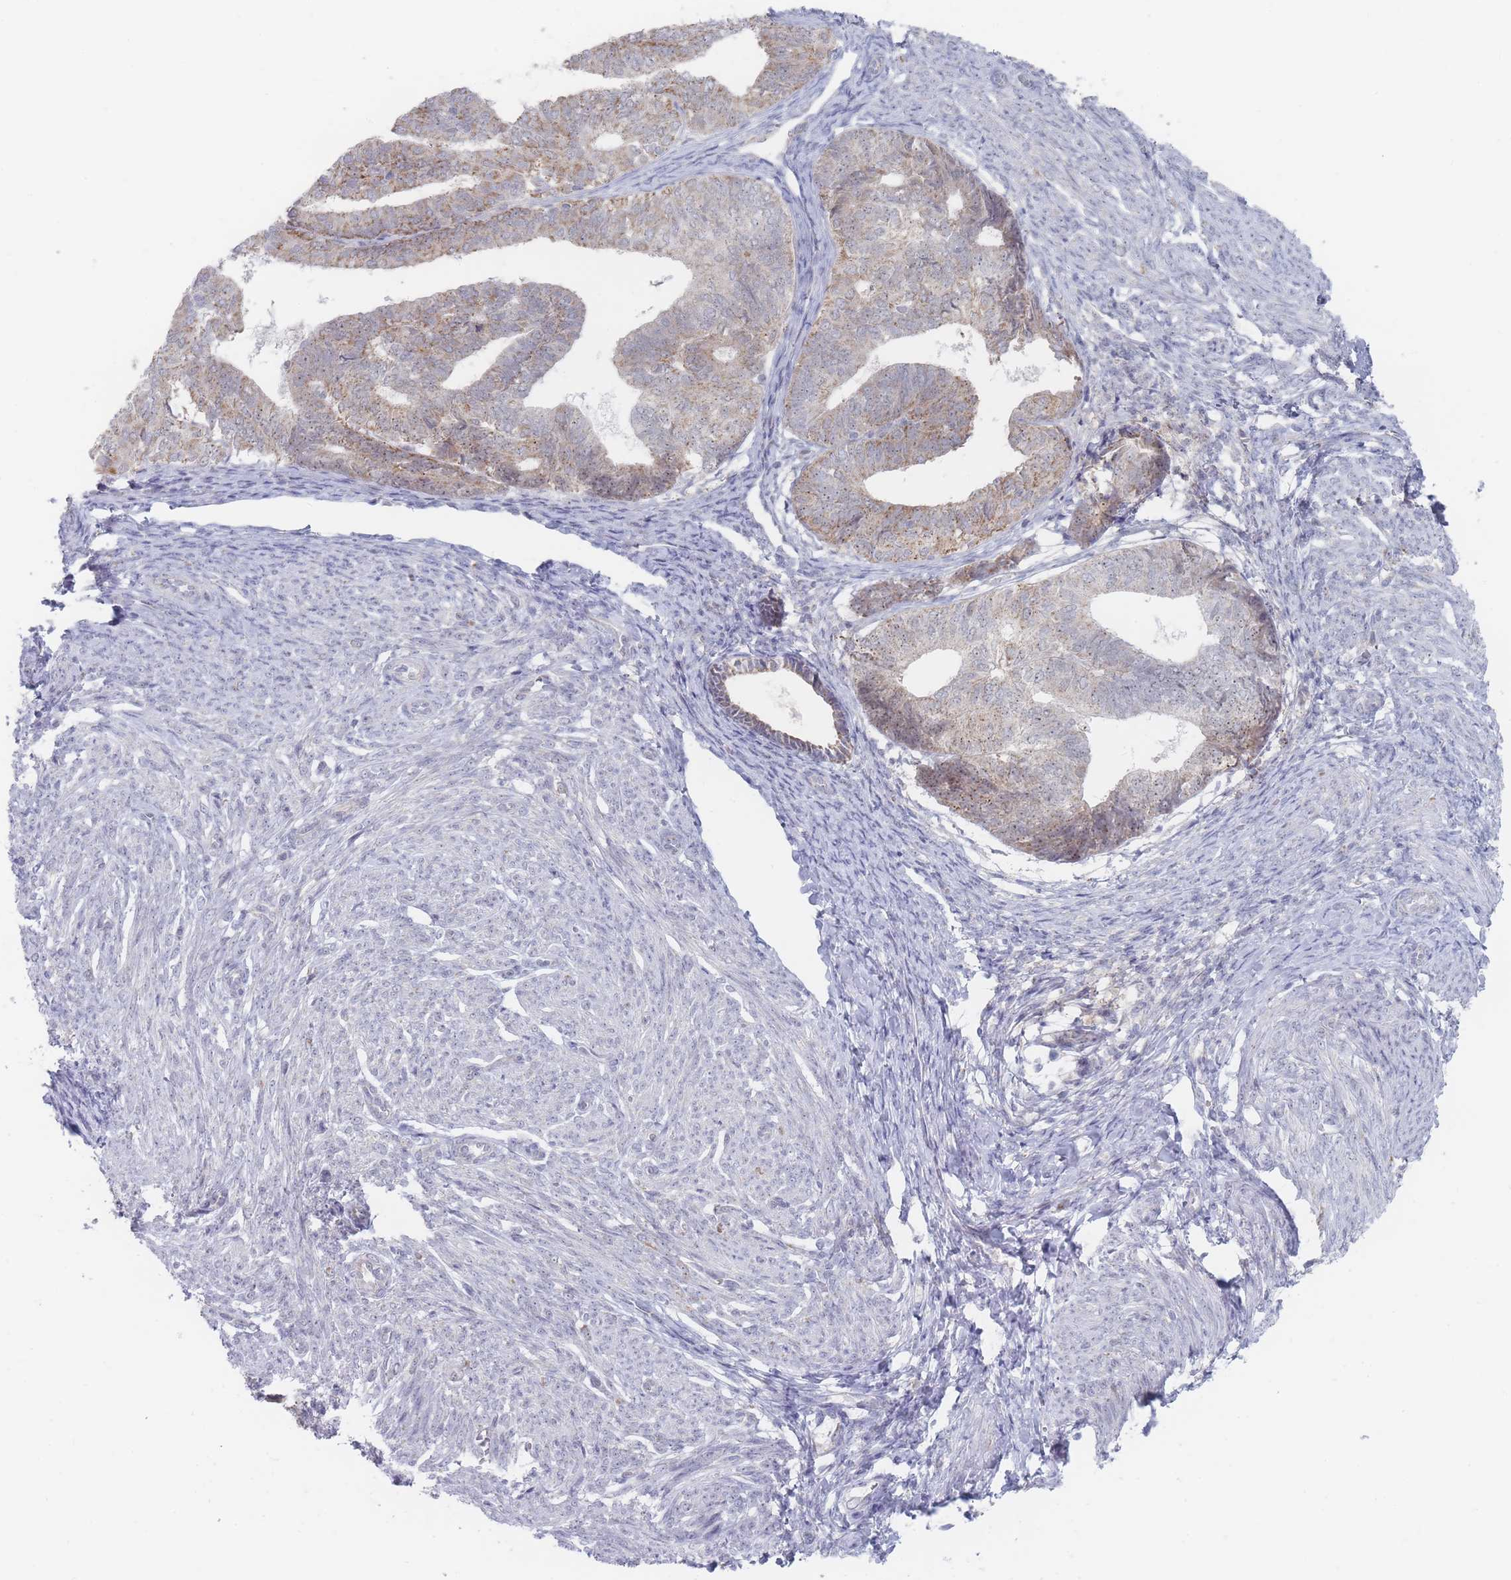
{"staining": {"intensity": "weak", "quantity": "25%-75%", "location": "cytoplasmic/membranous"}, "tissue": "endometrial cancer", "cell_type": "Tumor cells", "image_type": "cancer", "snomed": [{"axis": "morphology", "description": "Adenocarcinoma, NOS"}, {"axis": "topography", "description": "Endometrium"}], "caption": "IHC (DAB (3,3'-diaminobenzidine)) staining of human adenocarcinoma (endometrial) demonstrates weak cytoplasmic/membranous protein staining in about 25%-75% of tumor cells.", "gene": "RNF8", "patient": {"sex": "female", "age": 87}}